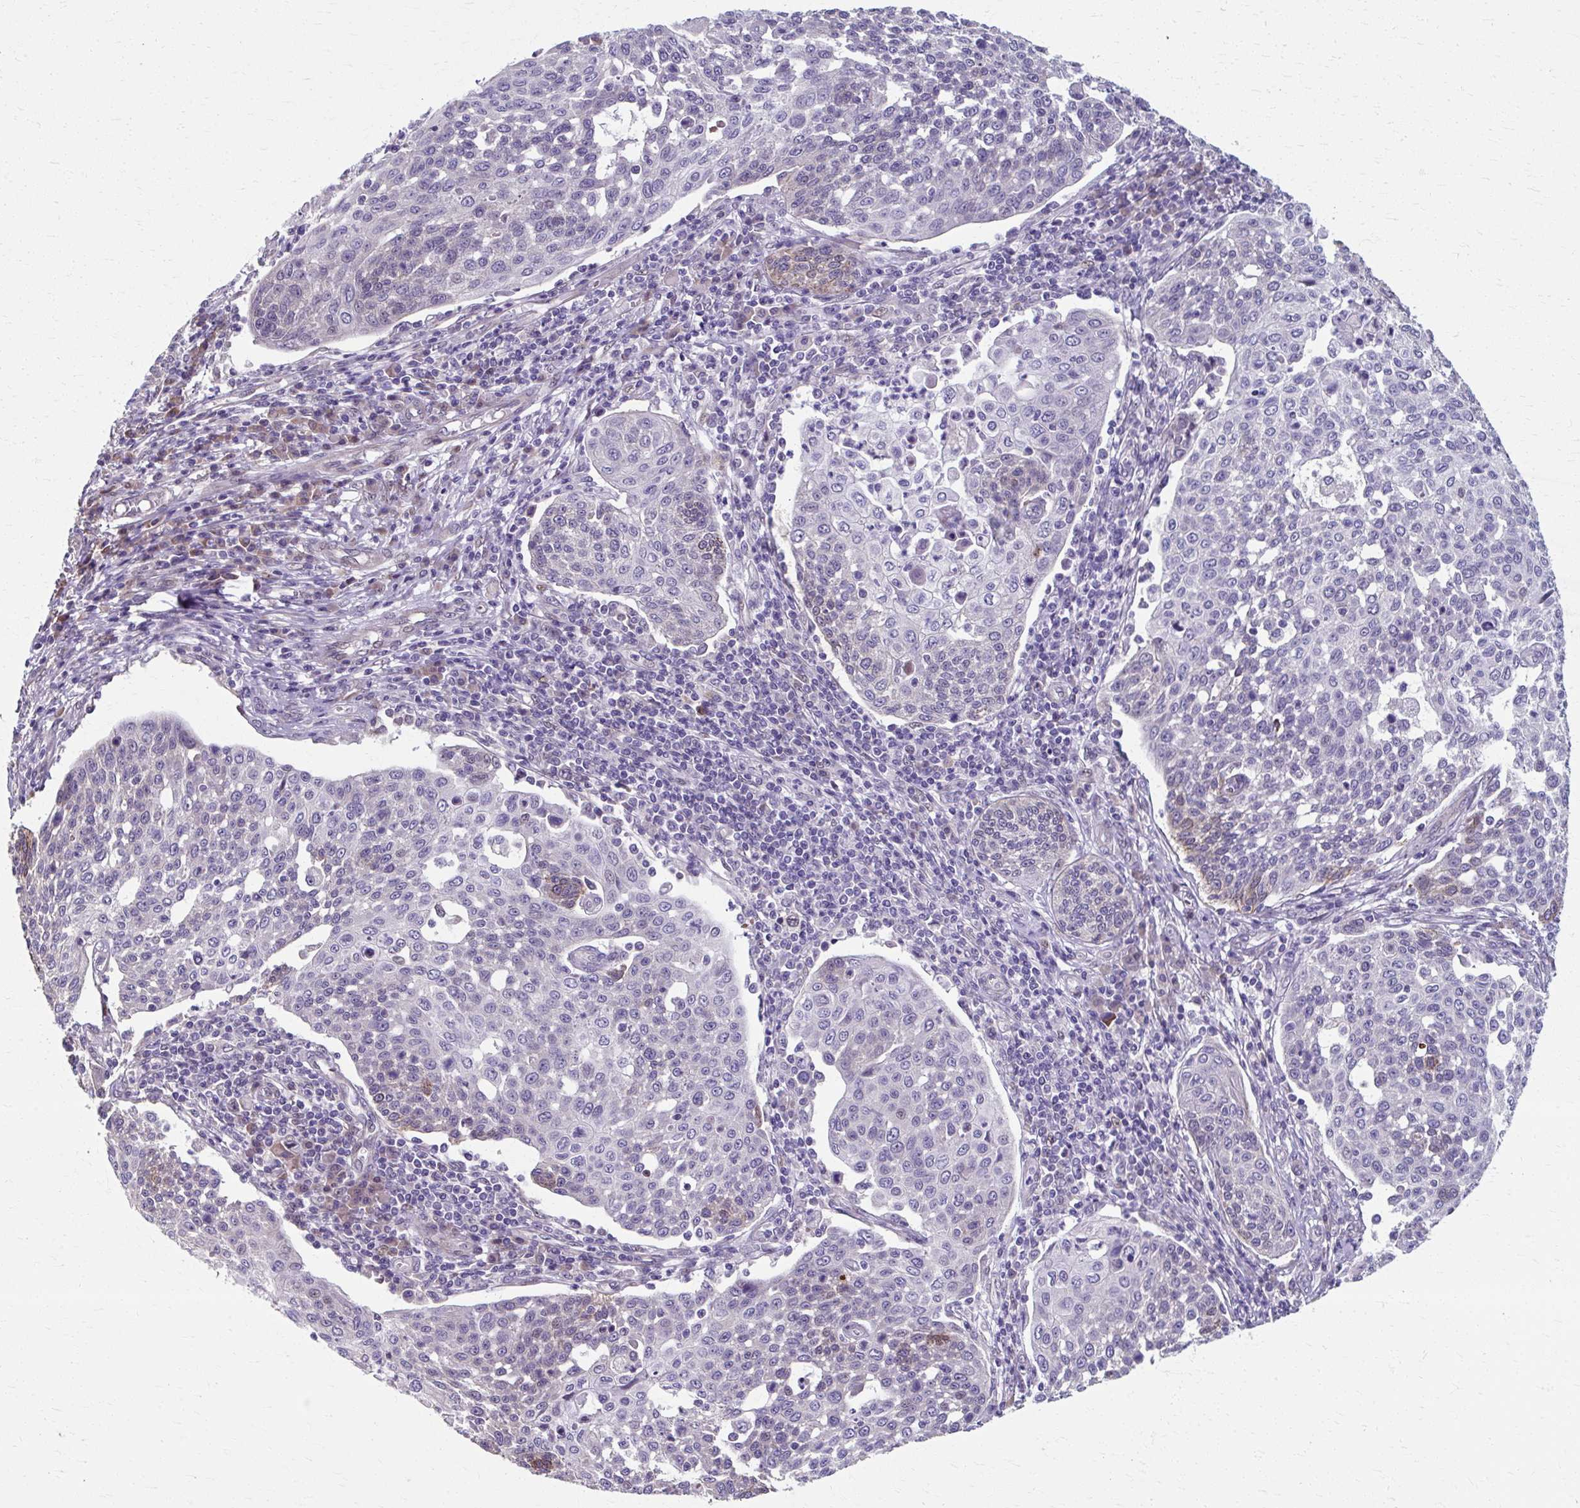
{"staining": {"intensity": "moderate", "quantity": "<25%", "location": "cytoplasmic/membranous"}, "tissue": "cervical cancer", "cell_type": "Tumor cells", "image_type": "cancer", "snomed": [{"axis": "morphology", "description": "Squamous cell carcinoma, NOS"}, {"axis": "topography", "description": "Cervix"}], "caption": "Immunohistochemistry (DAB (3,3'-diaminobenzidine)) staining of cervical cancer reveals moderate cytoplasmic/membranous protein staining in about <25% of tumor cells. Nuclei are stained in blue.", "gene": "ZNF555", "patient": {"sex": "female", "age": 34}}